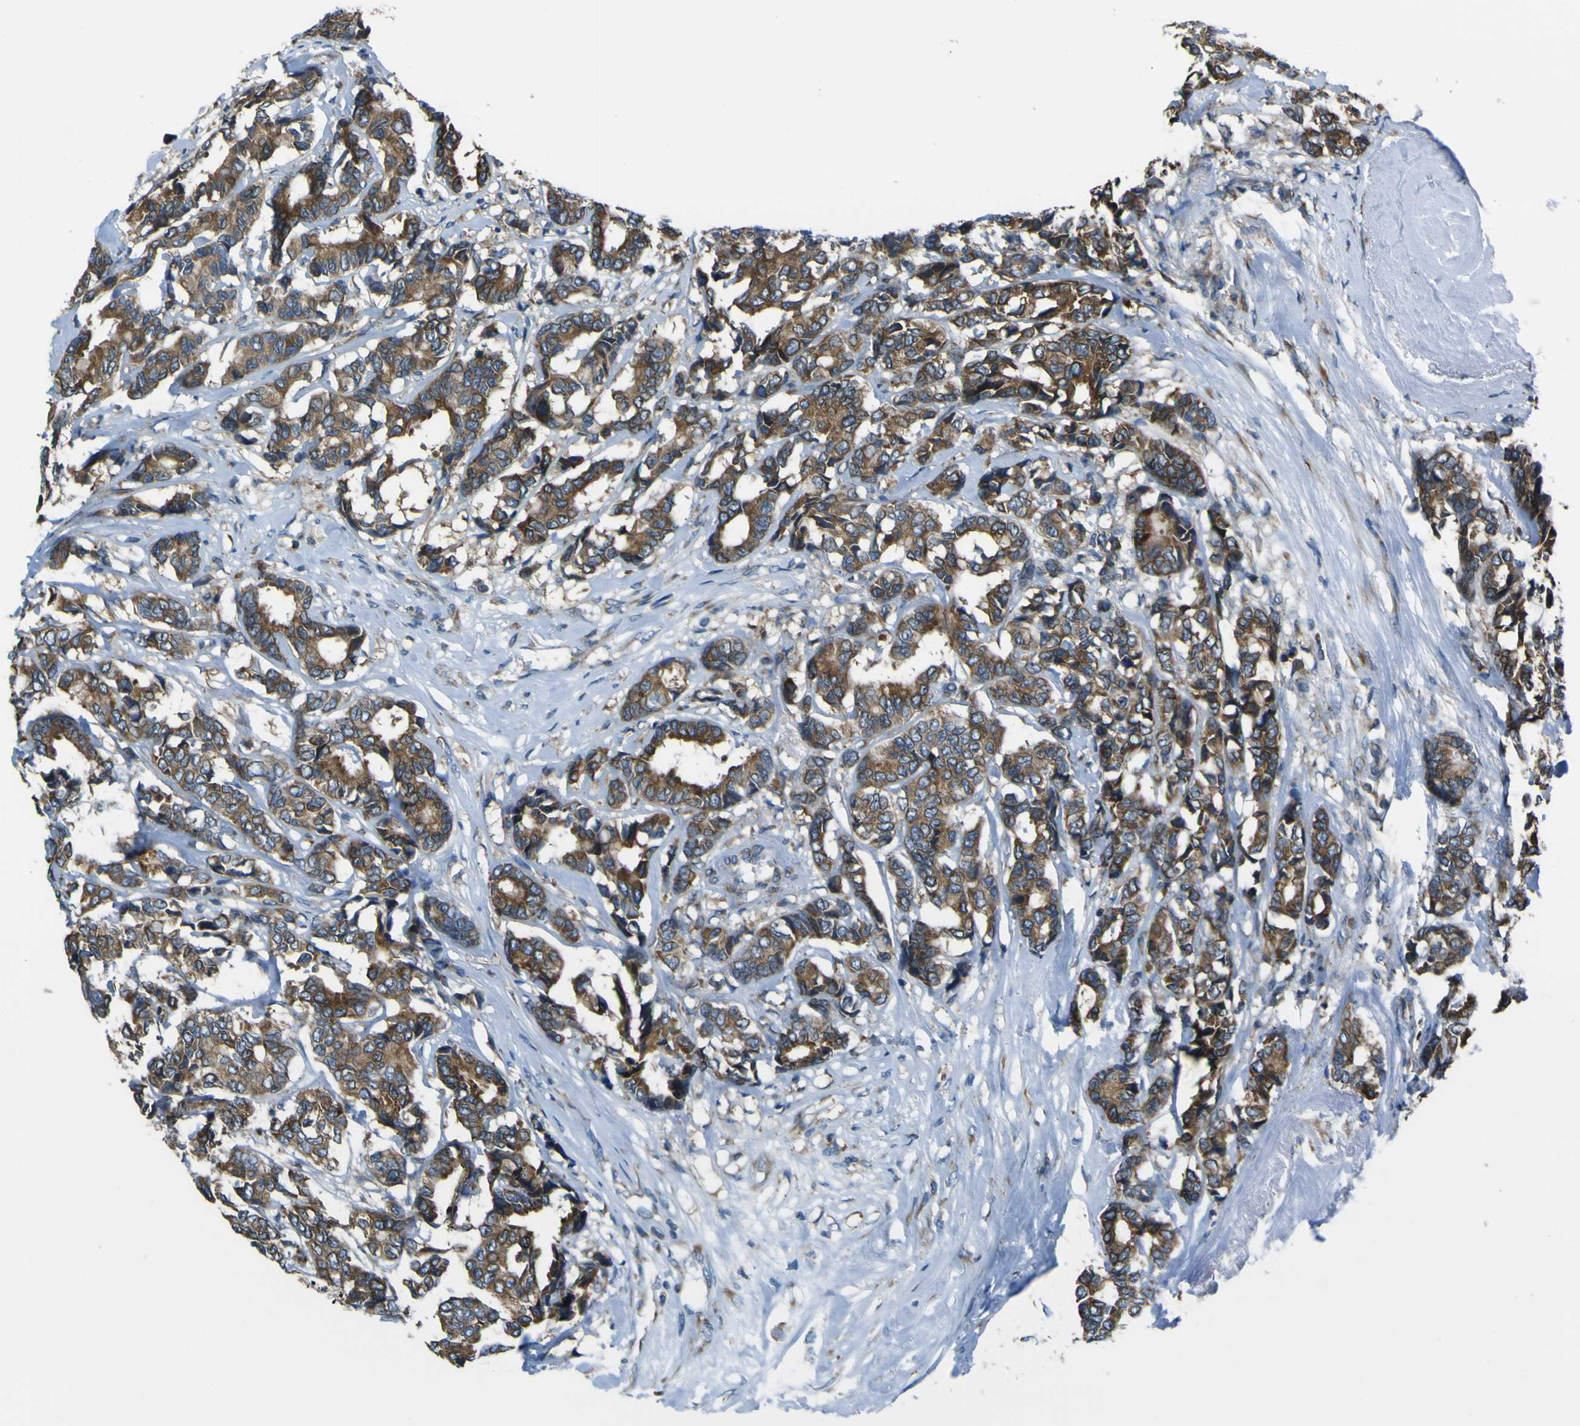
{"staining": {"intensity": "strong", "quantity": ">75%", "location": "cytoplasmic/membranous"}, "tissue": "breast cancer", "cell_type": "Tumor cells", "image_type": "cancer", "snomed": [{"axis": "morphology", "description": "Duct carcinoma"}, {"axis": "topography", "description": "Breast"}], "caption": "Human intraductal carcinoma (breast) stained with a brown dye exhibits strong cytoplasmic/membranous positive staining in about >75% of tumor cells.", "gene": "STIM1", "patient": {"sex": "female", "age": 87}}